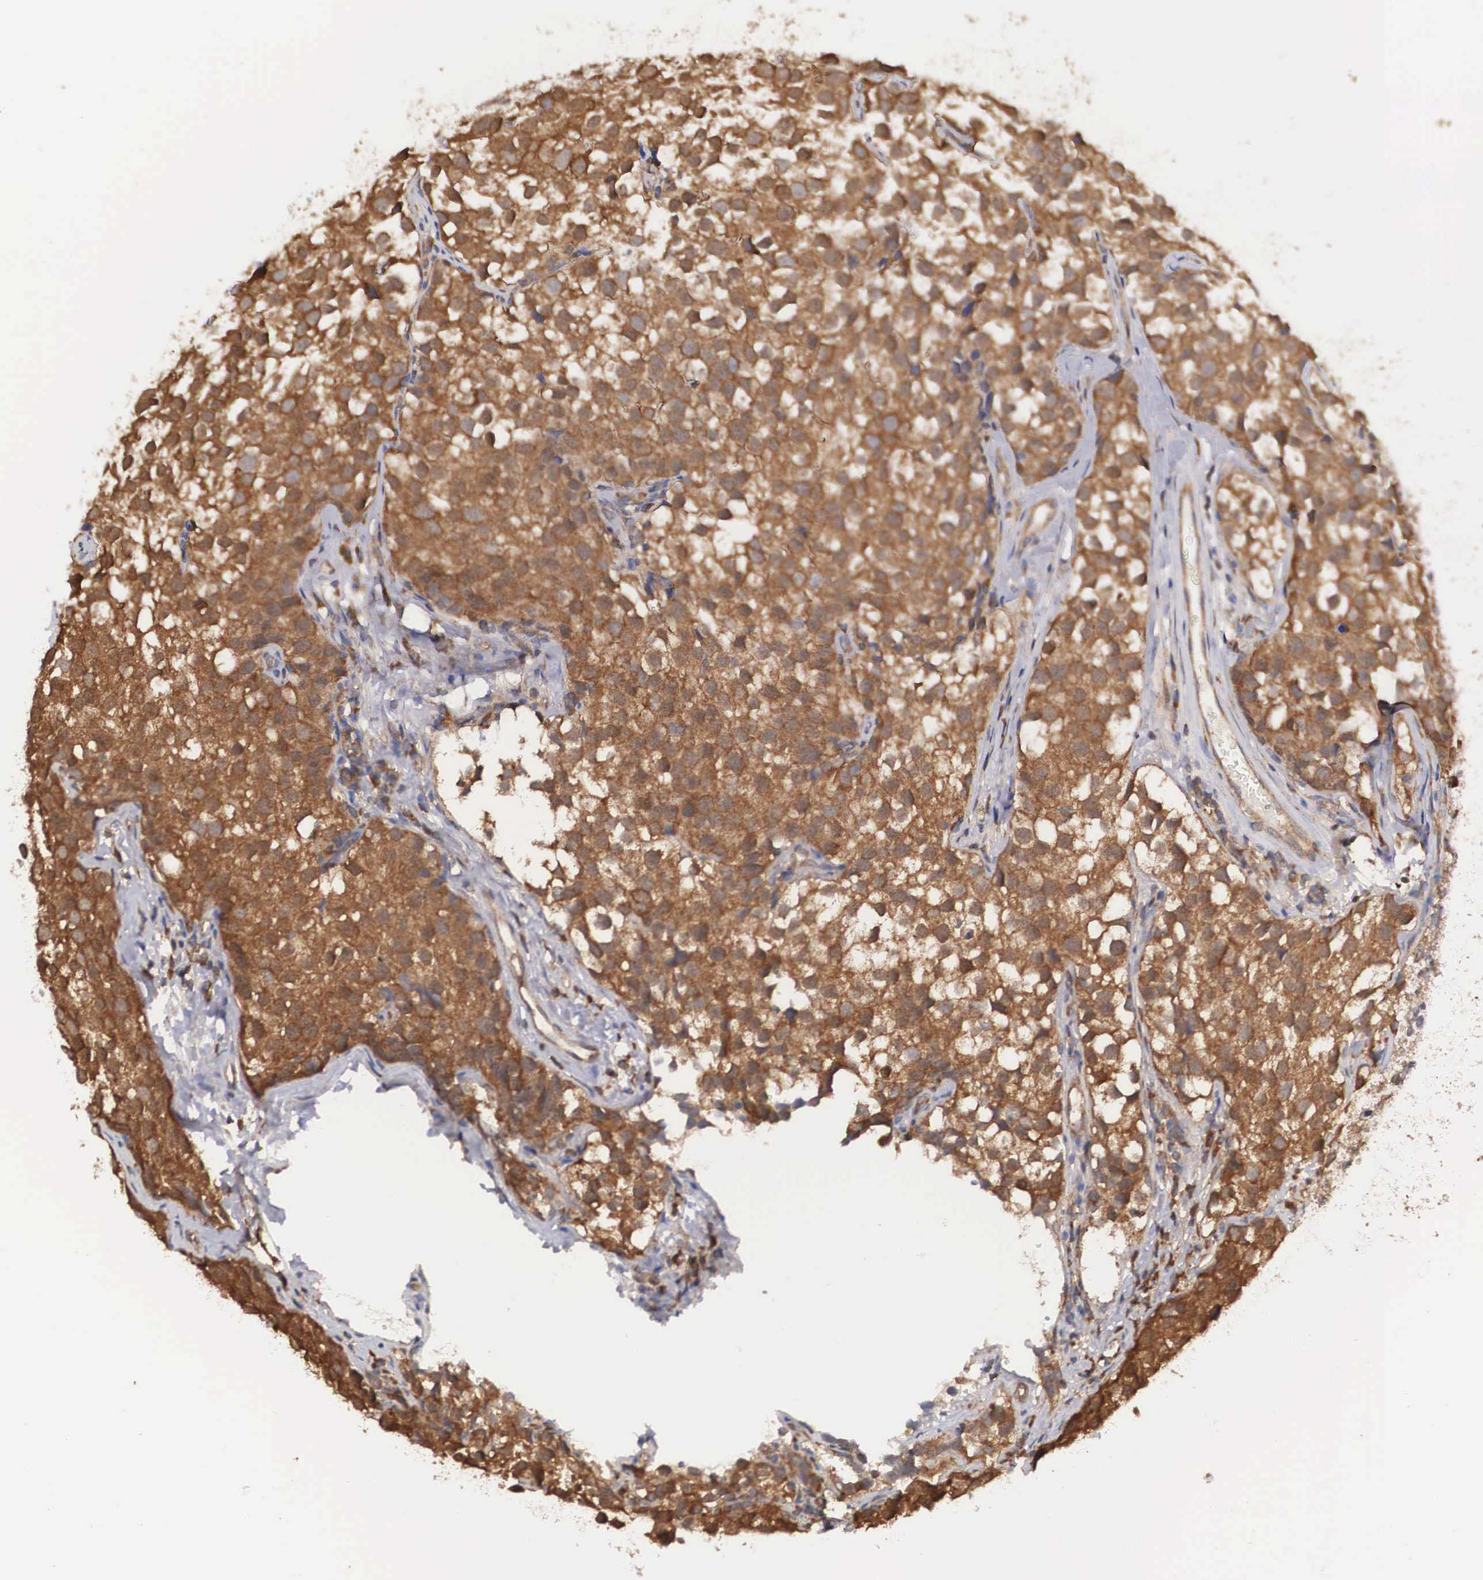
{"staining": {"intensity": "strong", "quantity": ">75%", "location": "cytoplasmic/membranous"}, "tissue": "testis cancer", "cell_type": "Tumor cells", "image_type": "cancer", "snomed": [{"axis": "morphology", "description": "Seminoma, NOS"}, {"axis": "topography", "description": "Testis"}], "caption": "The immunohistochemical stain shows strong cytoplasmic/membranous expression in tumor cells of testis cancer (seminoma) tissue. The staining was performed using DAB, with brown indicating positive protein expression. Nuclei are stained blue with hematoxylin.", "gene": "DHRS1", "patient": {"sex": "male", "age": 39}}